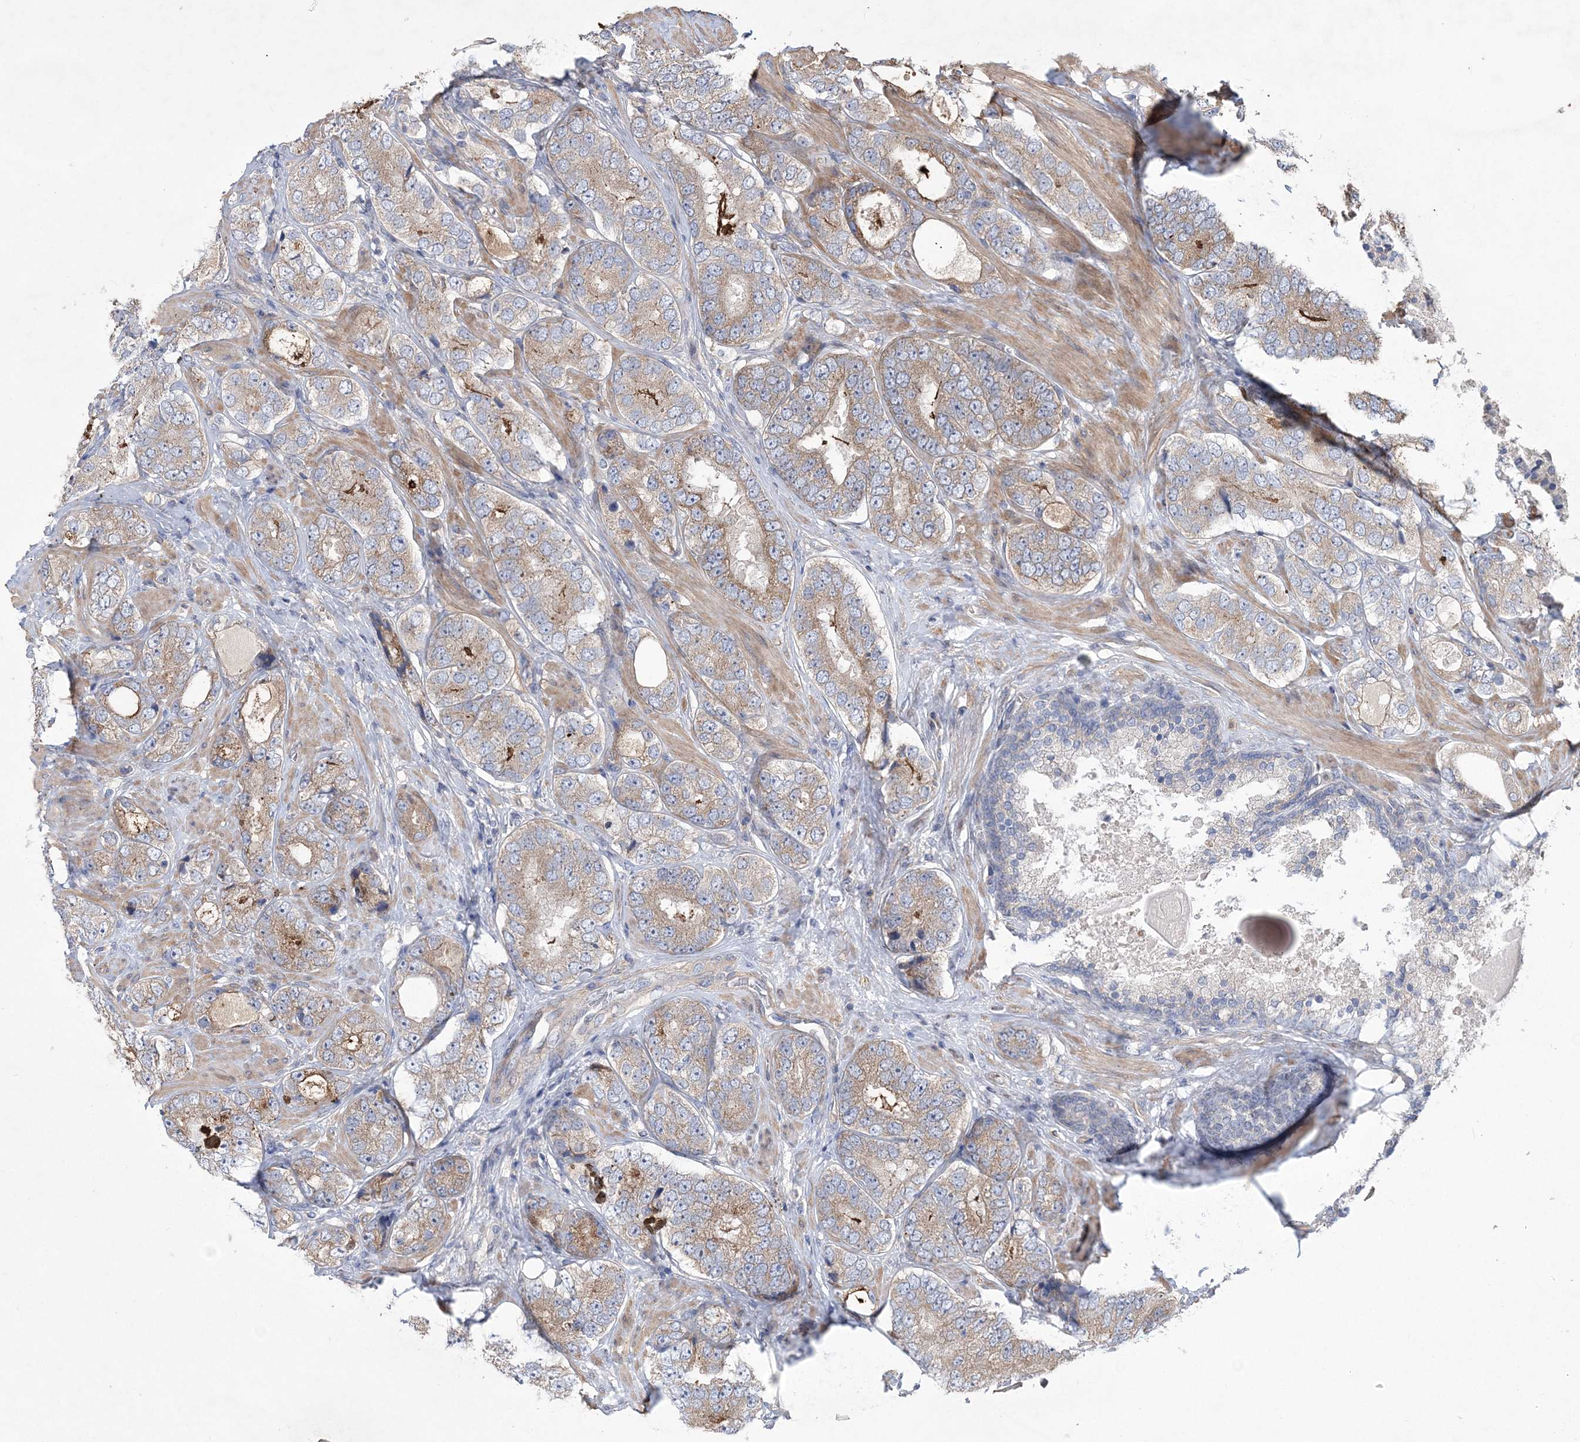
{"staining": {"intensity": "weak", "quantity": ">75%", "location": "cytoplasmic/membranous"}, "tissue": "prostate cancer", "cell_type": "Tumor cells", "image_type": "cancer", "snomed": [{"axis": "morphology", "description": "Adenocarcinoma, High grade"}, {"axis": "topography", "description": "Prostate"}], "caption": "This is a histology image of immunohistochemistry (IHC) staining of prostate cancer (high-grade adenocarcinoma), which shows weak expression in the cytoplasmic/membranous of tumor cells.", "gene": "MTRF1L", "patient": {"sex": "male", "age": 56}}